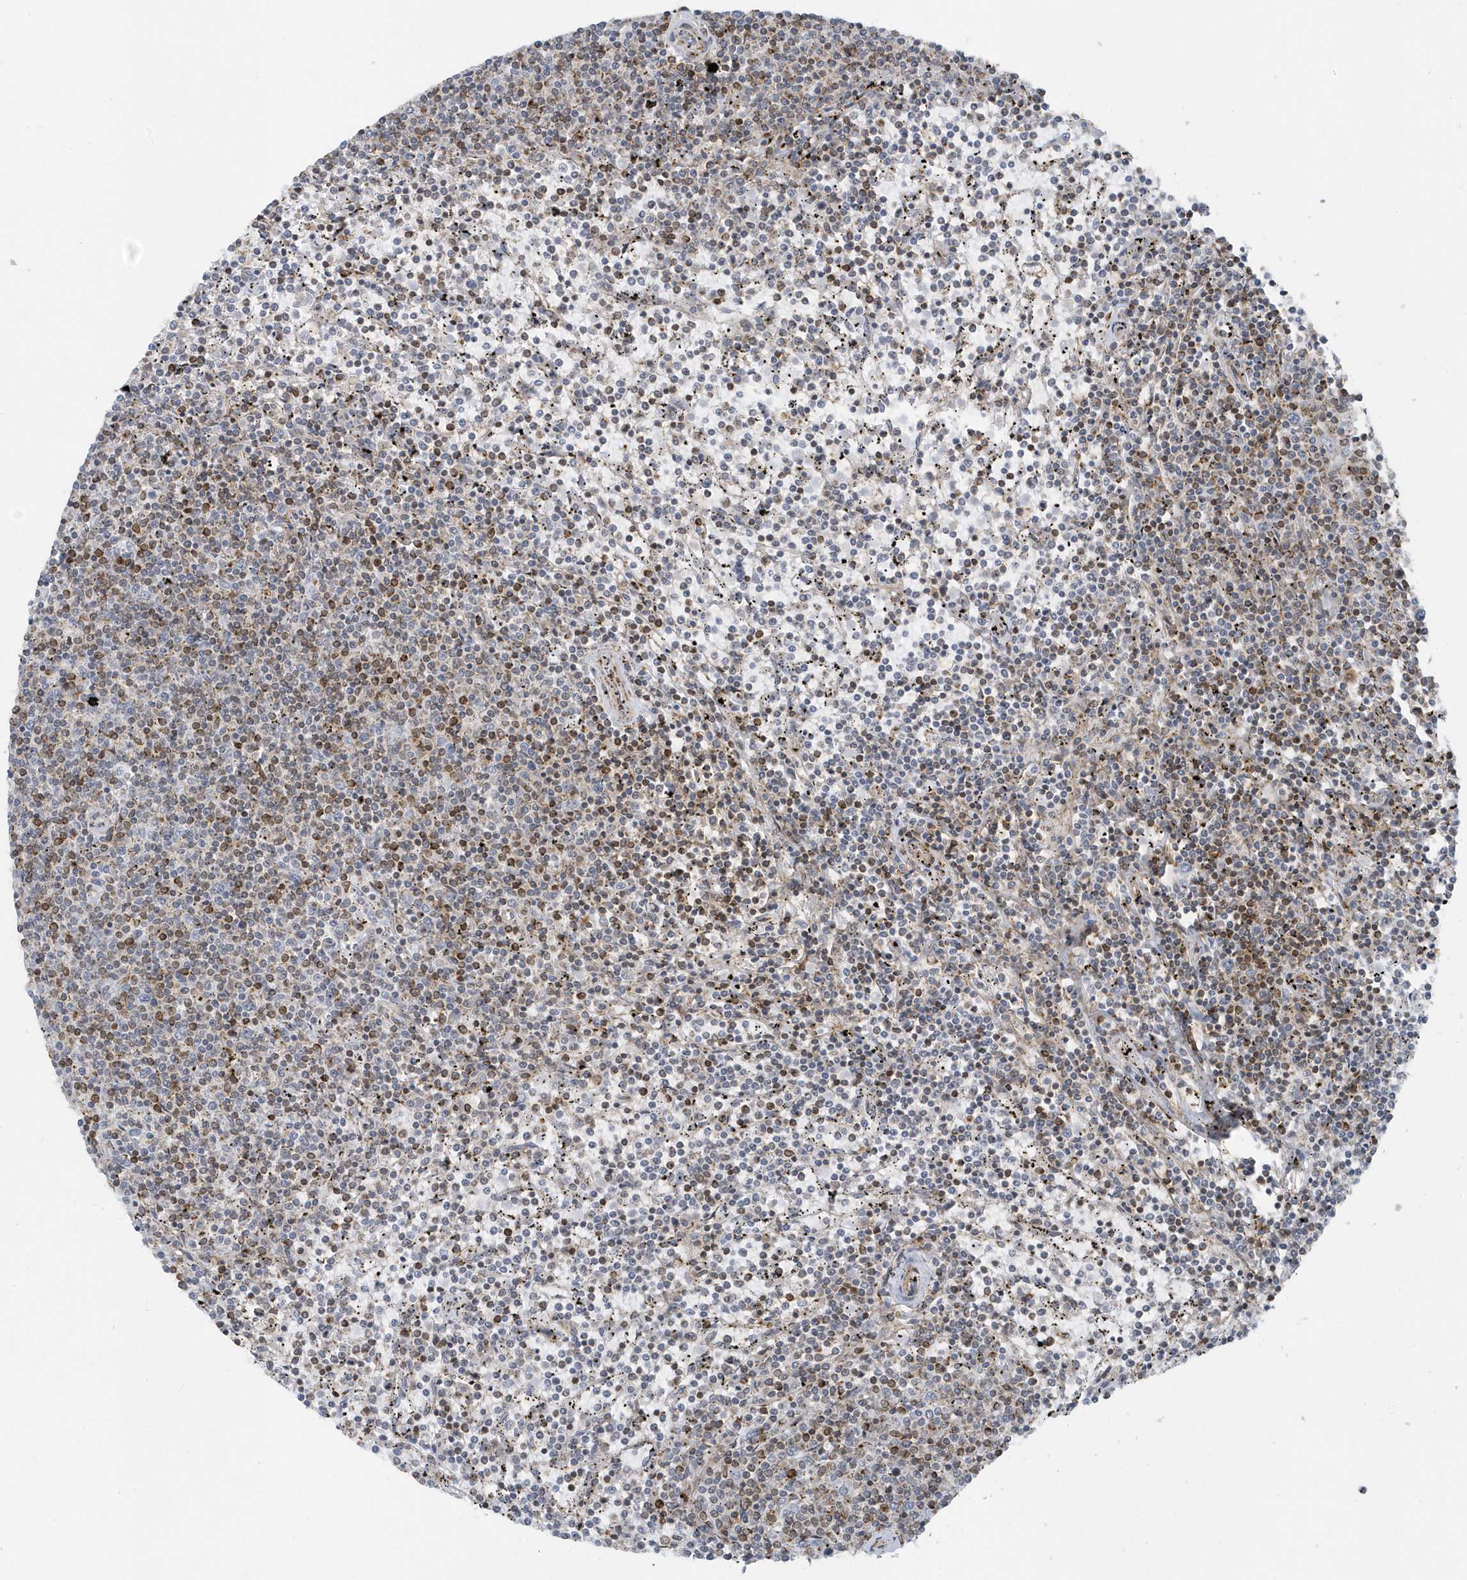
{"staining": {"intensity": "negative", "quantity": "none", "location": "none"}, "tissue": "lymphoma", "cell_type": "Tumor cells", "image_type": "cancer", "snomed": [{"axis": "morphology", "description": "Malignant lymphoma, non-Hodgkin's type, Low grade"}, {"axis": "topography", "description": "Spleen"}], "caption": "DAB immunohistochemical staining of lymphoma demonstrates no significant staining in tumor cells.", "gene": "CACNB2", "patient": {"sex": "female", "age": 50}}